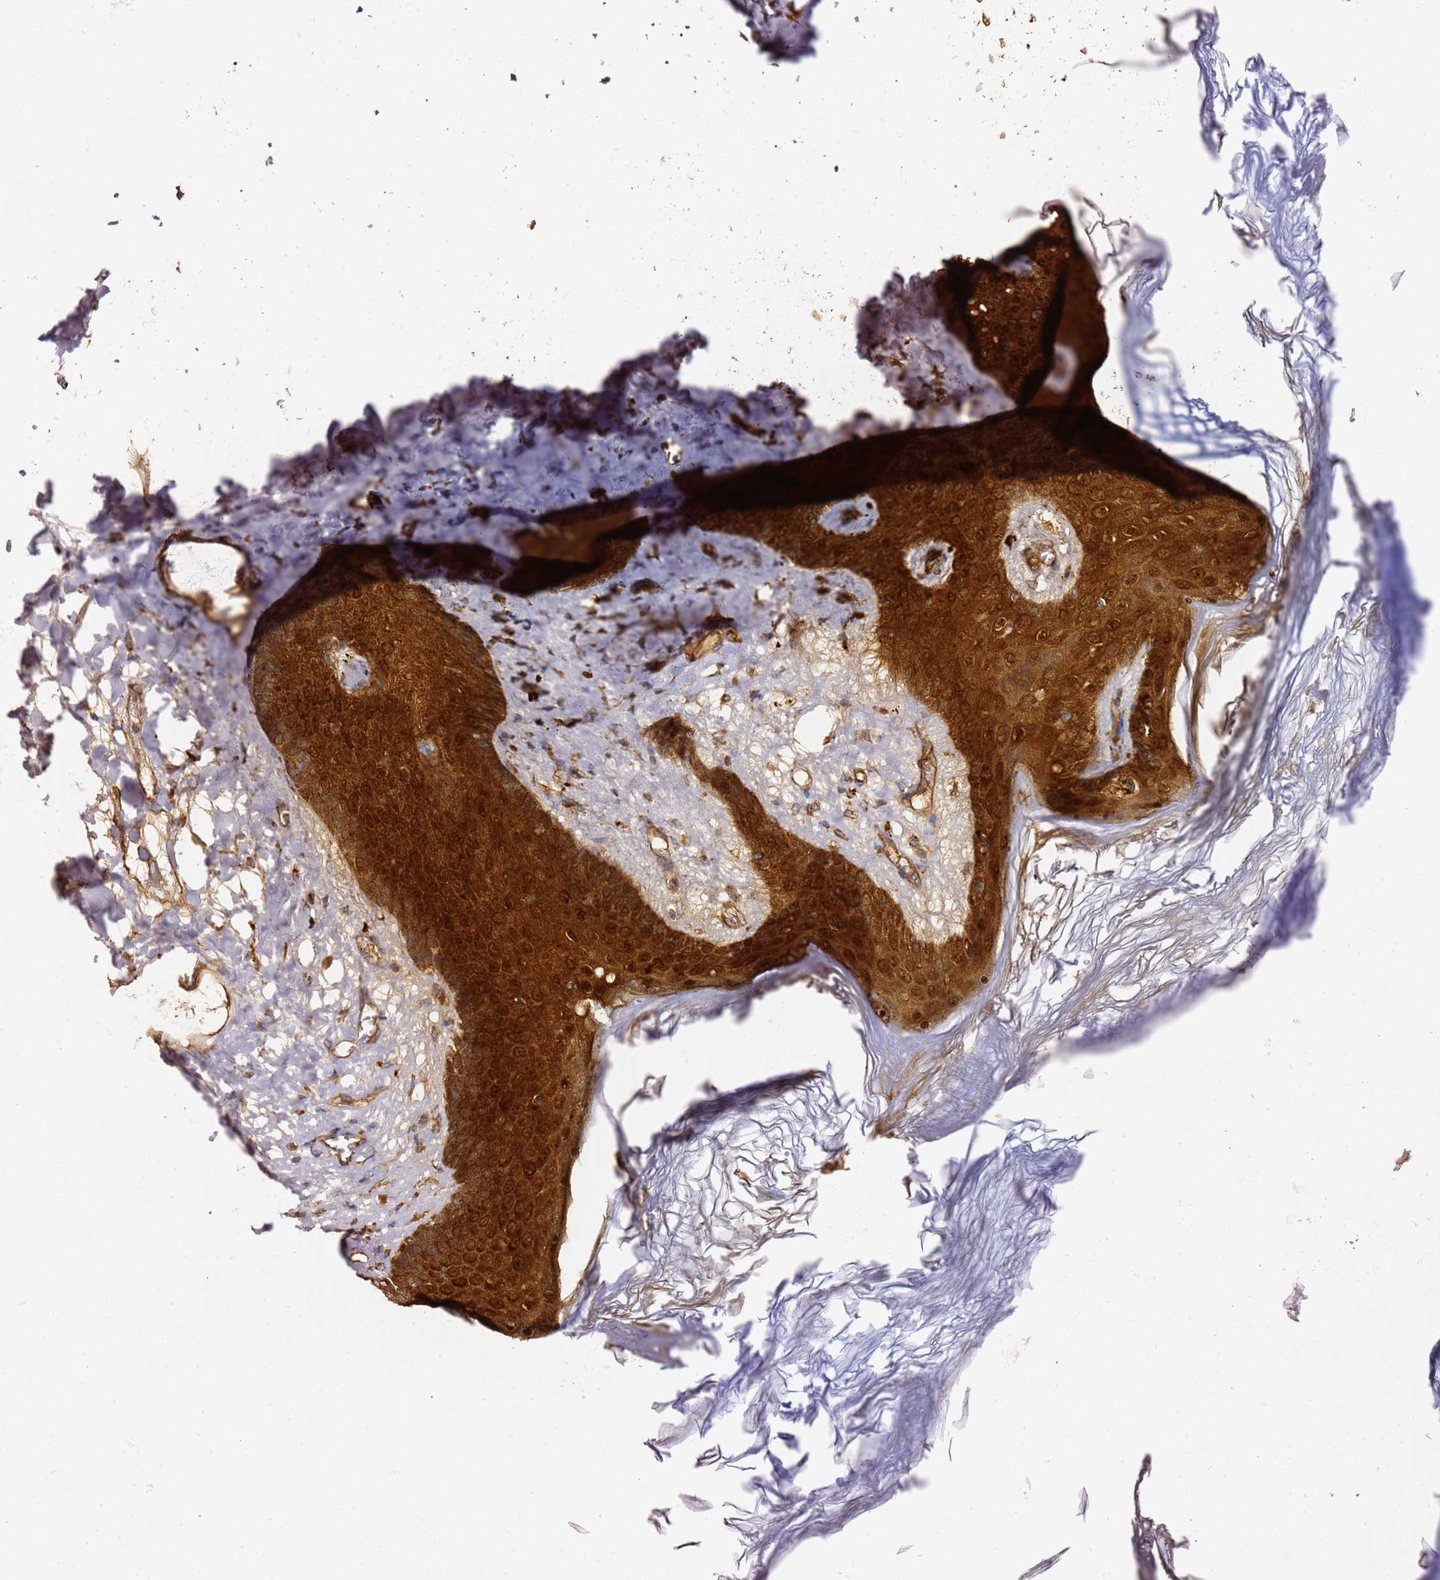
{"staining": {"intensity": "strong", "quantity": ">75%", "location": "cytoplasmic/membranous,nuclear"}, "tissue": "breast cancer", "cell_type": "Tumor cells", "image_type": "cancer", "snomed": [{"axis": "morphology", "description": "Duct carcinoma"}, {"axis": "topography", "description": "Breast"}], "caption": "Breast cancer stained with DAB (3,3'-diaminobenzidine) IHC displays high levels of strong cytoplasmic/membranous and nuclear staining in approximately >75% of tumor cells.", "gene": "KIF7", "patient": {"sex": "female", "age": 40}}